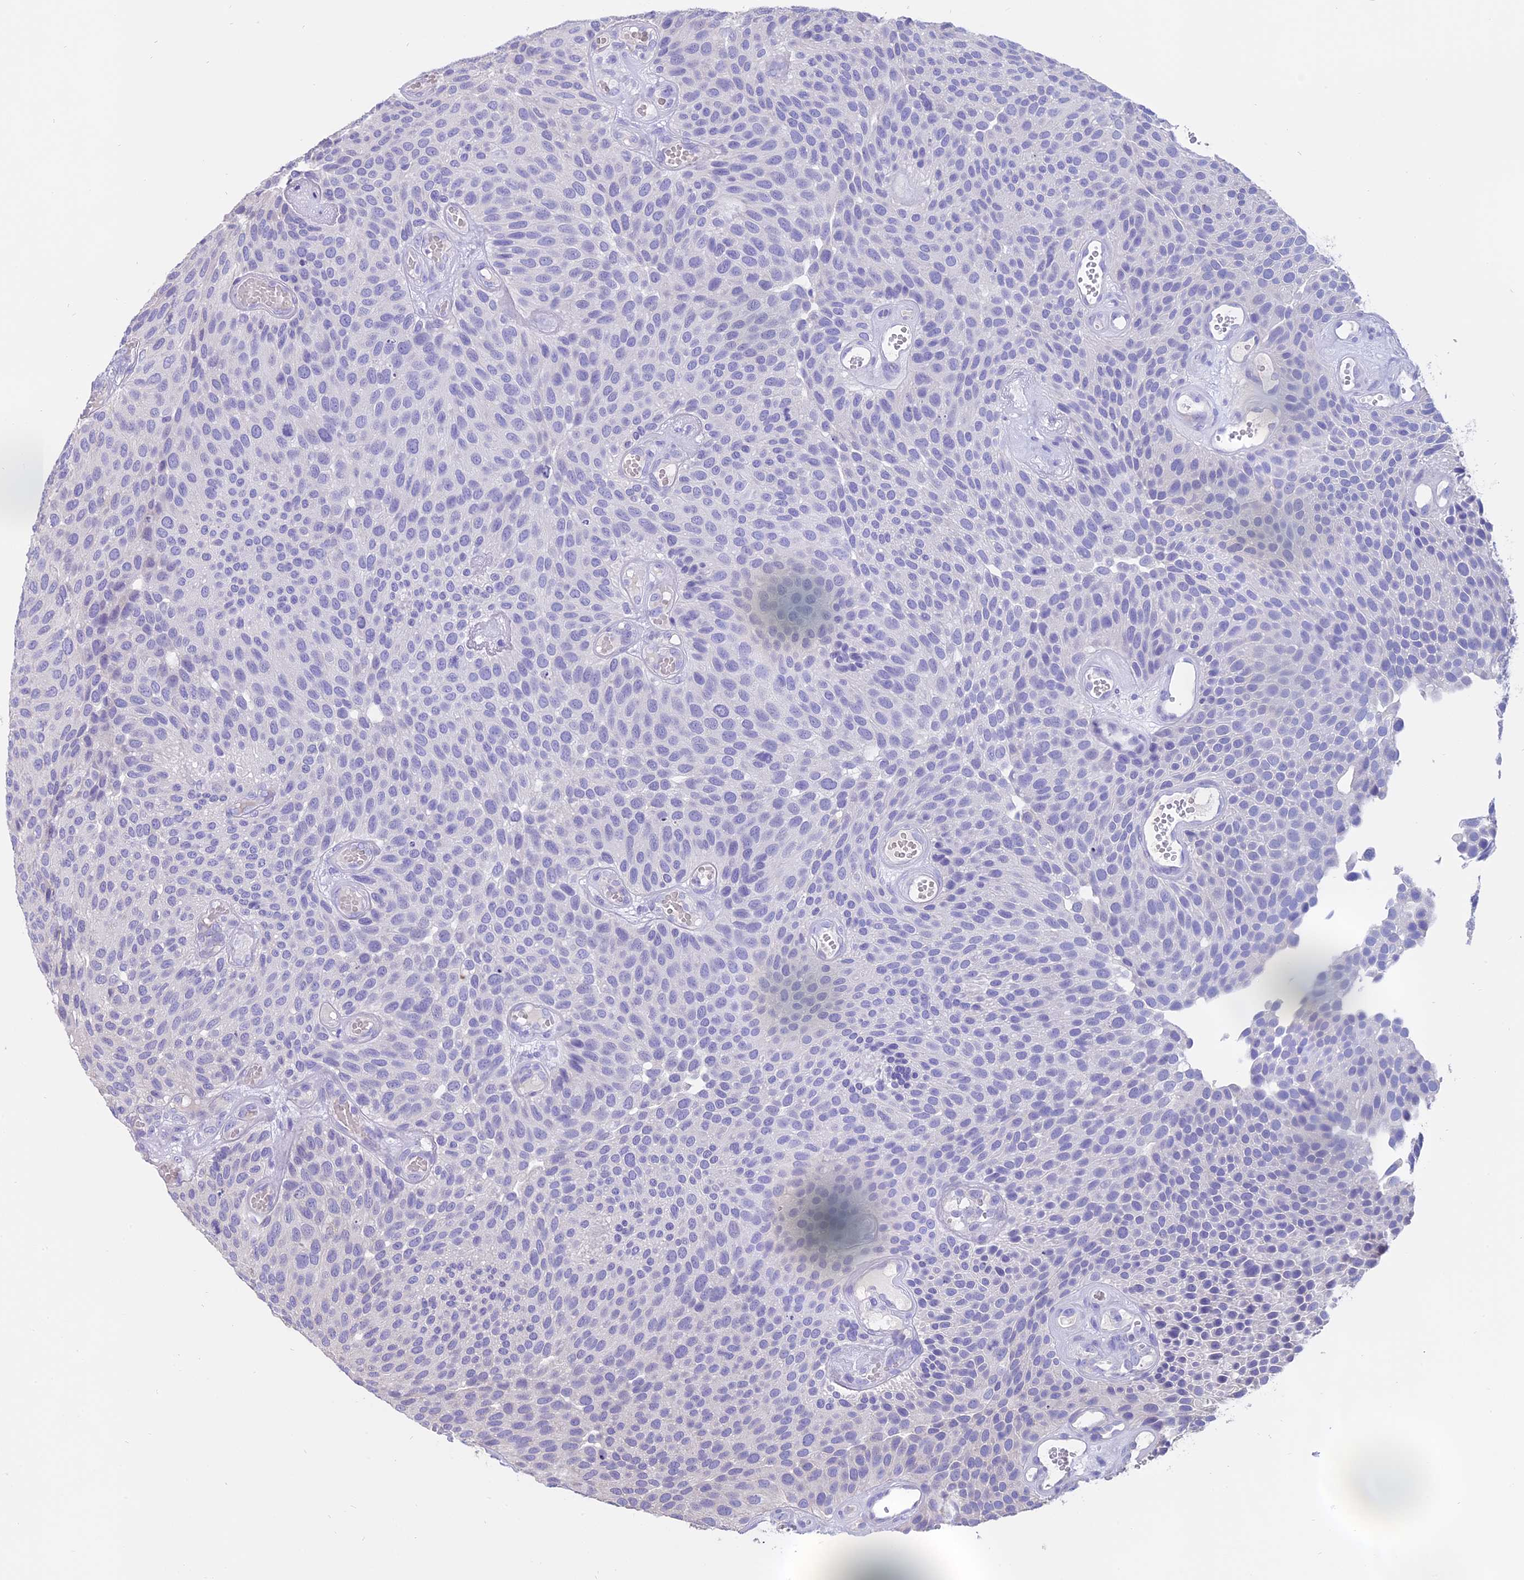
{"staining": {"intensity": "negative", "quantity": "none", "location": "none"}, "tissue": "urothelial cancer", "cell_type": "Tumor cells", "image_type": "cancer", "snomed": [{"axis": "morphology", "description": "Urothelial carcinoma, Low grade"}, {"axis": "topography", "description": "Urinary bladder"}], "caption": "Histopathology image shows no significant protein positivity in tumor cells of low-grade urothelial carcinoma.", "gene": "WFDC2", "patient": {"sex": "male", "age": 89}}